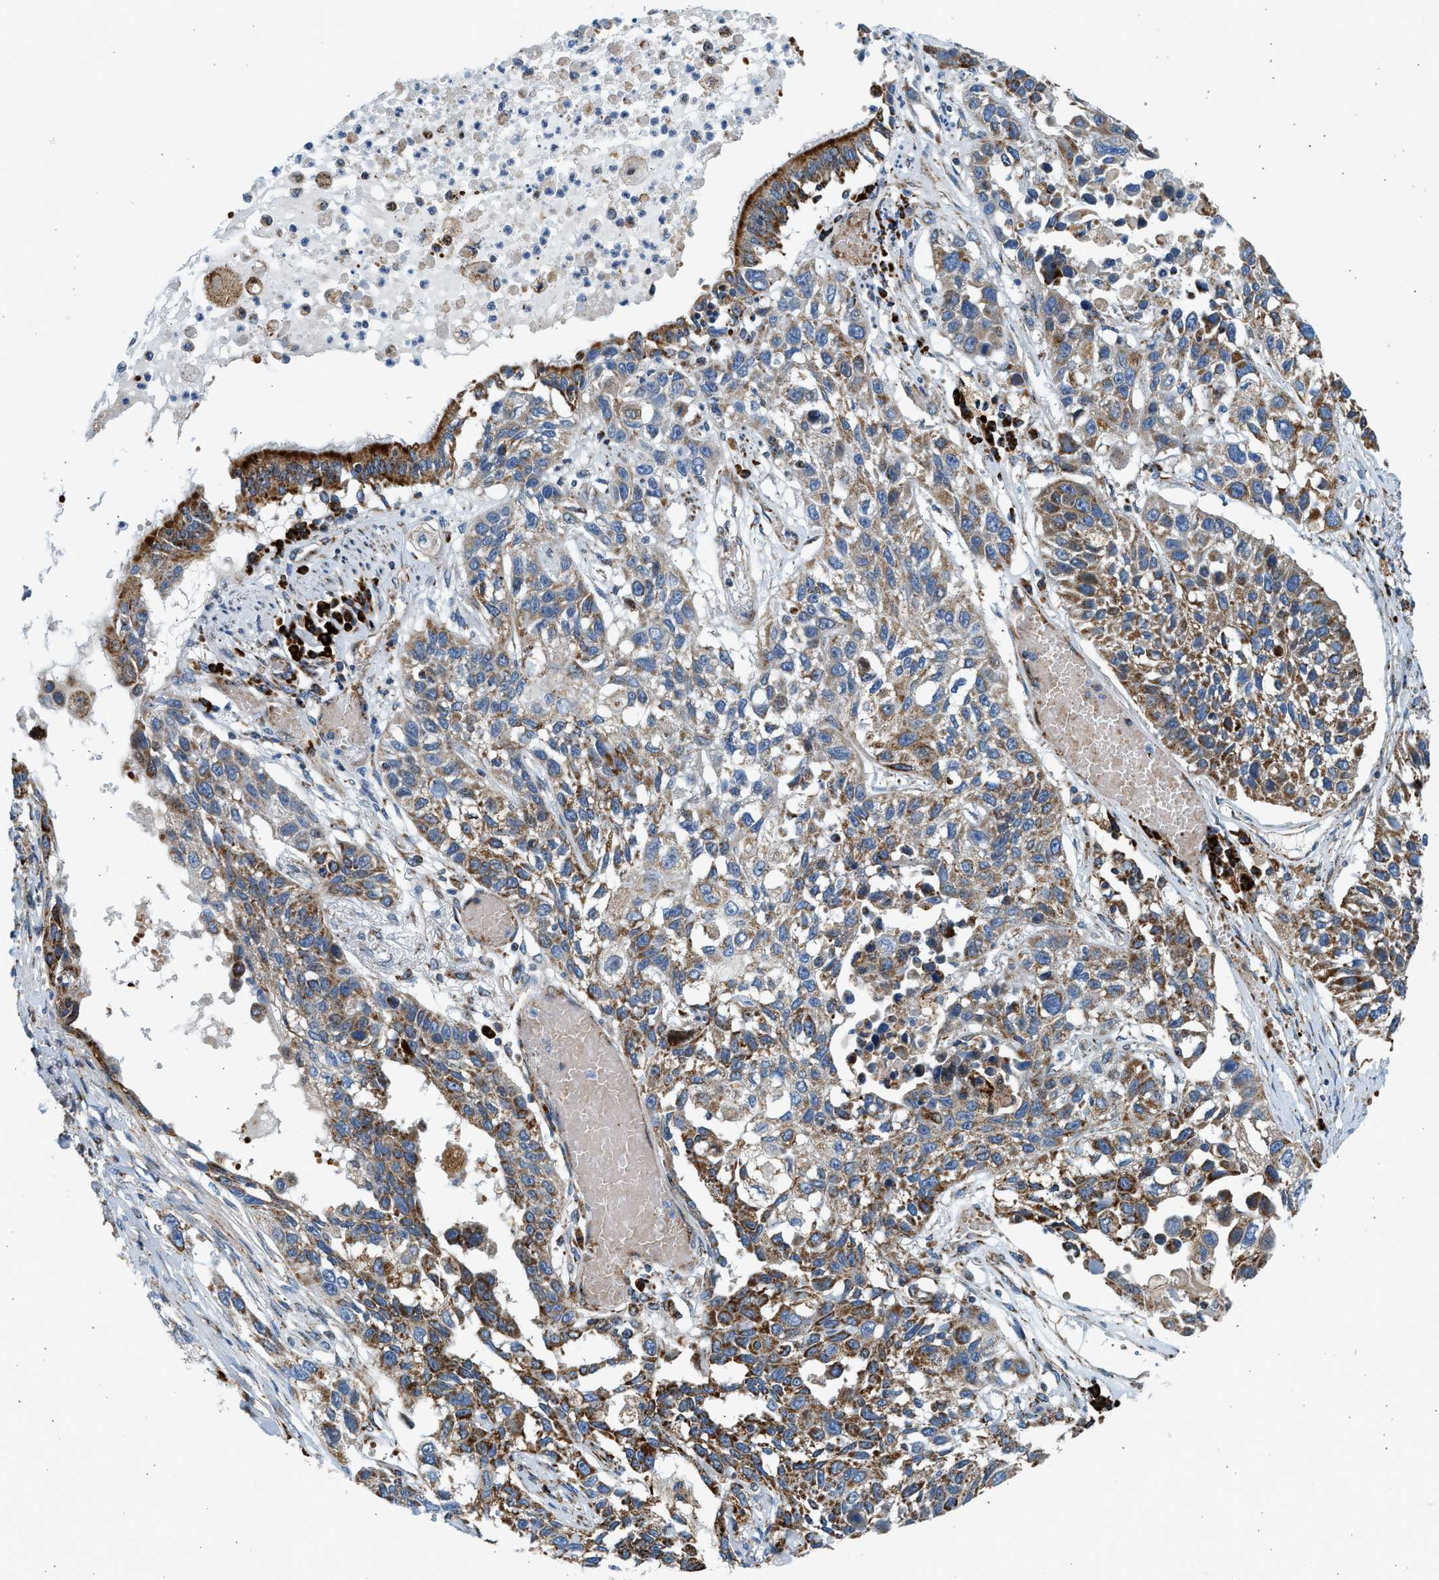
{"staining": {"intensity": "strong", "quantity": ">75%", "location": "cytoplasmic/membranous"}, "tissue": "lung cancer", "cell_type": "Tumor cells", "image_type": "cancer", "snomed": [{"axis": "morphology", "description": "Squamous cell carcinoma, NOS"}, {"axis": "topography", "description": "Lung"}], "caption": "The immunohistochemical stain labels strong cytoplasmic/membranous positivity in tumor cells of squamous cell carcinoma (lung) tissue.", "gene": "KCNMB3", "patient": {"sex": "male", "age": 71}}